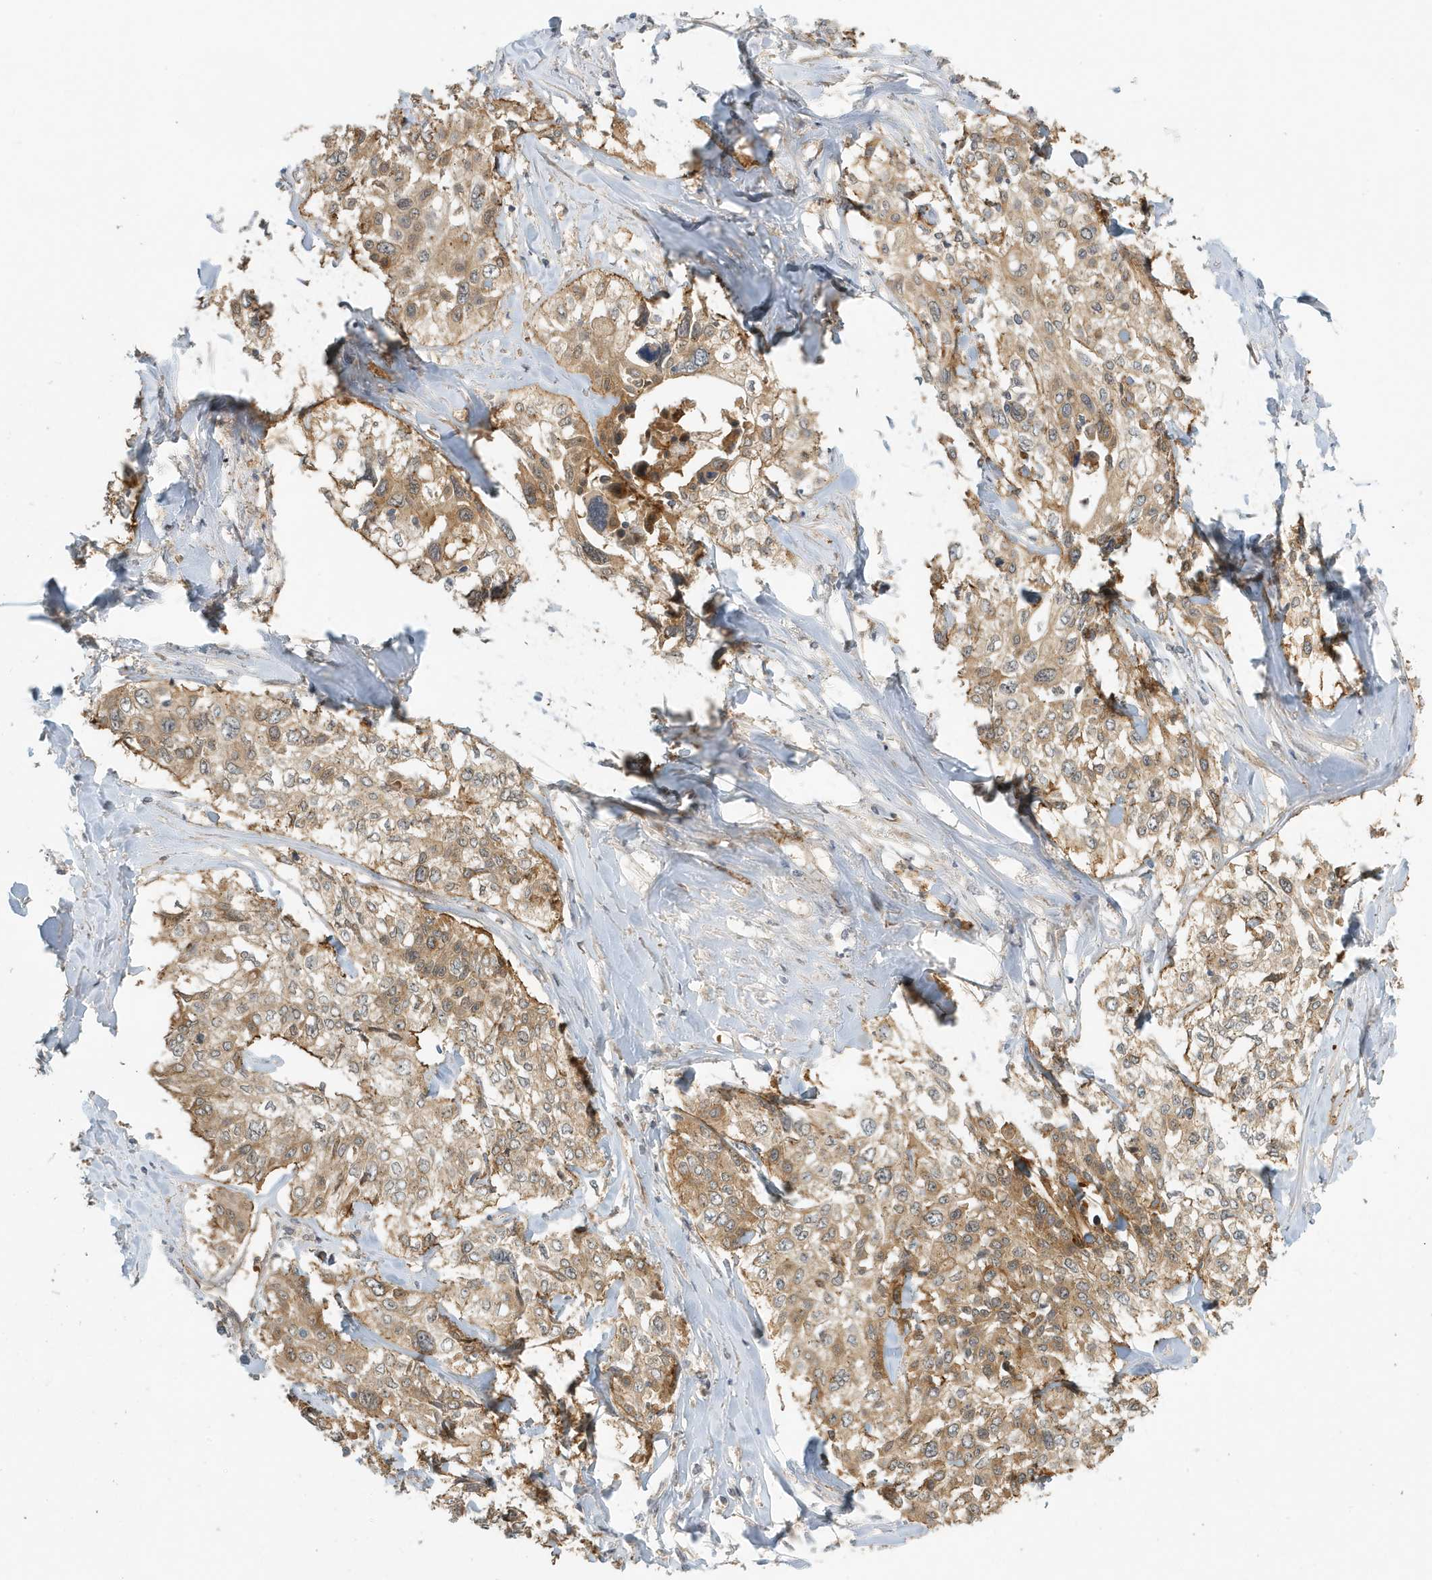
{"staining": {"intensity": "moderate", "quantity": ">75%", "location": "cytoplasmic/membranous"}, "tissue": "cervical cancer", "cell_type": "Tumor cells", "image_type": "cancer", "snomed": [{"axis": "morphology", "description": "Squamous cell carcinoma, NOS"}, {"axis": "topography", "description": "Cervix"}], "caption": "This is a histology image of immunohistochemistry (IHC) staining of squamous cell carcinoma (cervical), which shows moderate staining in the cytoplasmic/membranous of tumor cells.", "gene": "FYCO1", "patient": {"sex": "female", "age": 31}}